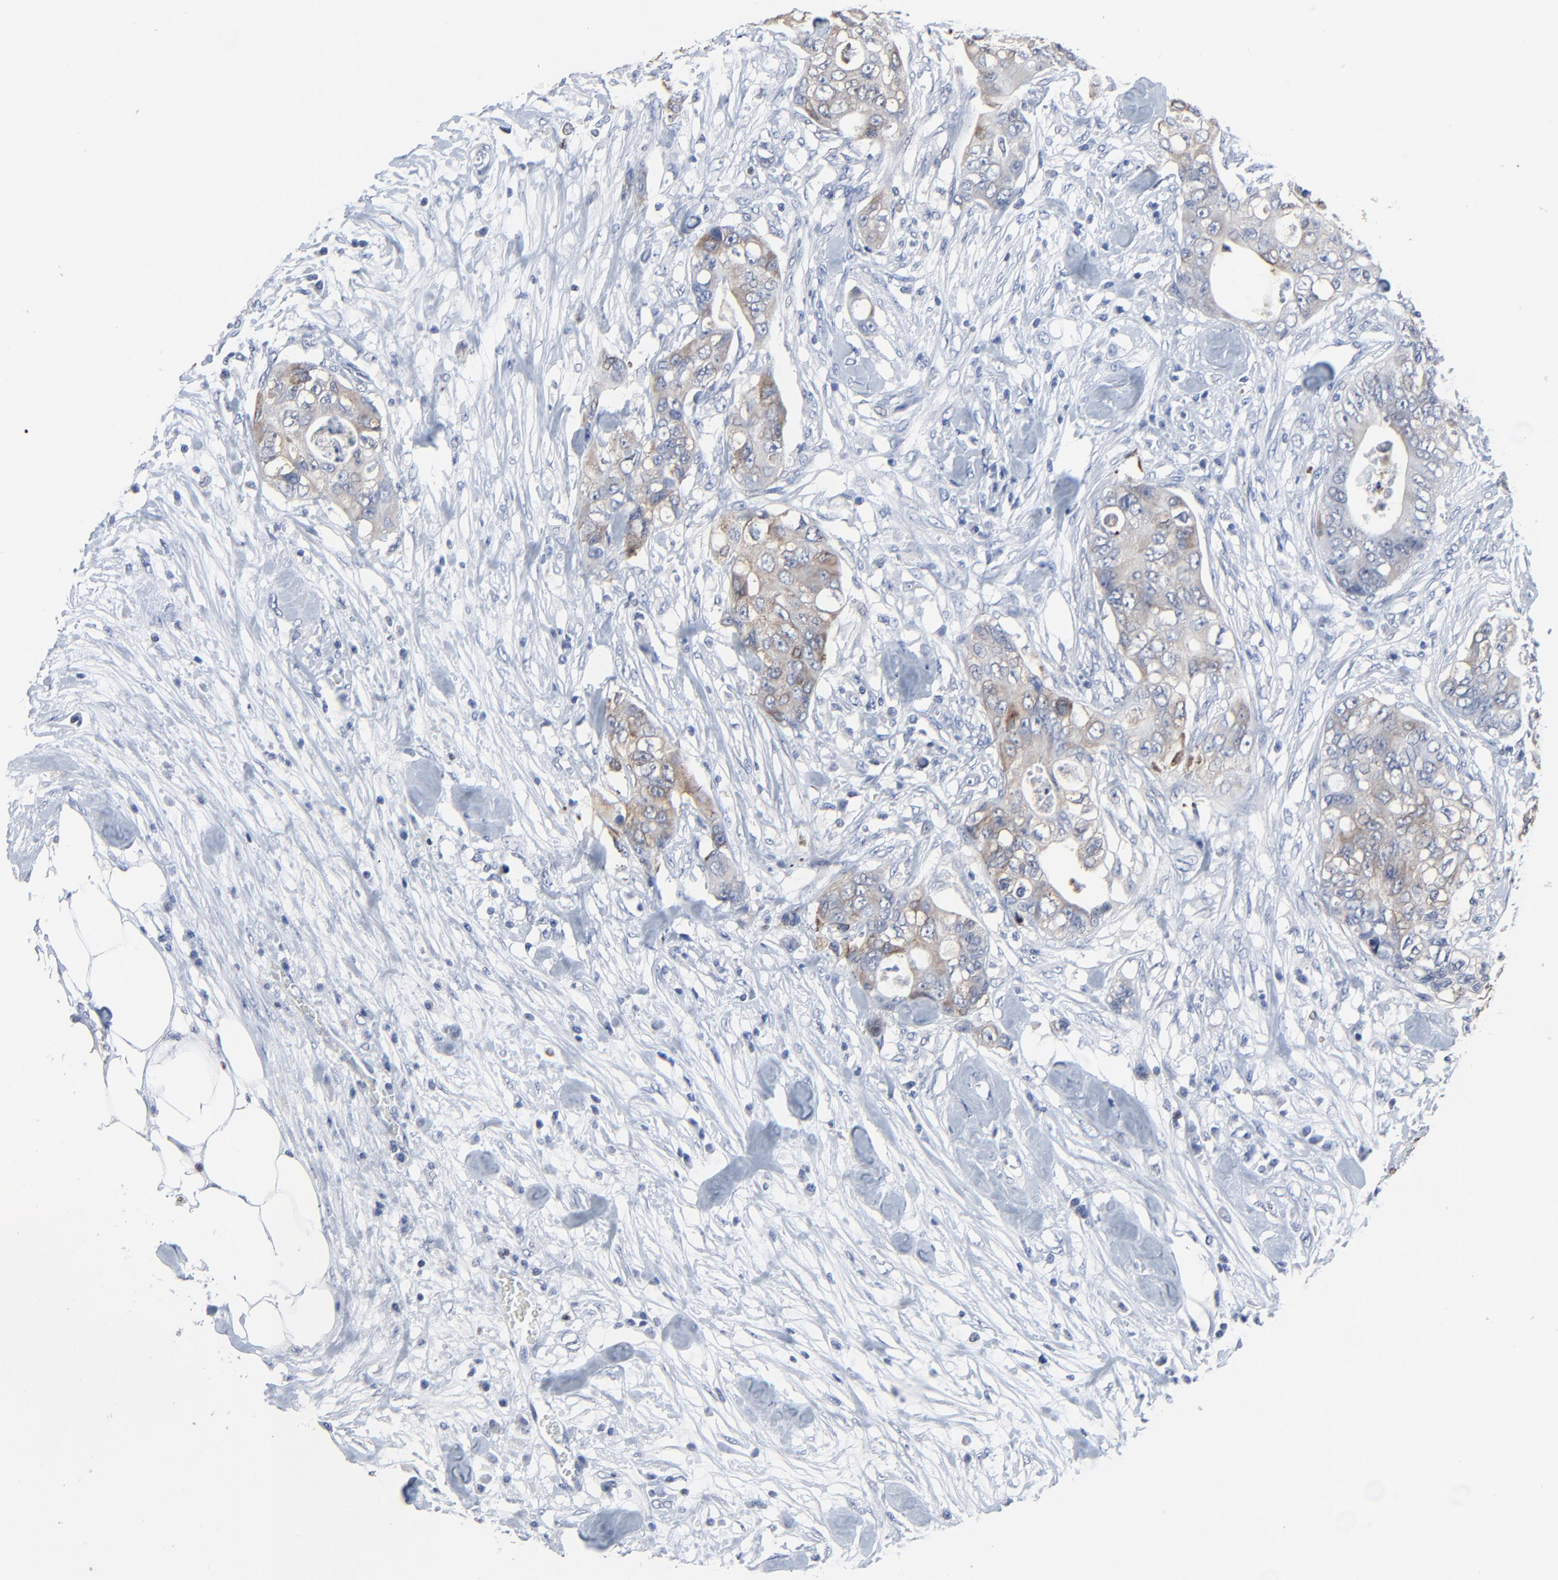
{"staining": {"intensity": "weak", "quantity": ">75%", "location": "cytoplasmic/membranous"}, "tissue": "colorectal cancer", "cell_type": "Tumor cells", "image_type": "cancer", "snomed": [{"axis": "morphology", "description": "Adenocarcinoma, NOS"}, {"axis": "topography", "description": "Rectum"}], "caption": "A high-resolution image shows IHC staining of adenocarcinoma (colorectal), which displays weak cytoplasmic/membranous staining in approximately >75% of tumor cells. The staining was performed using DAB, with brown indicating positive protein expression. Nuclei are stained blue with hematoxylin.", "gene": "BIRC3", "patient": {"sex": "female", "age": 57}}